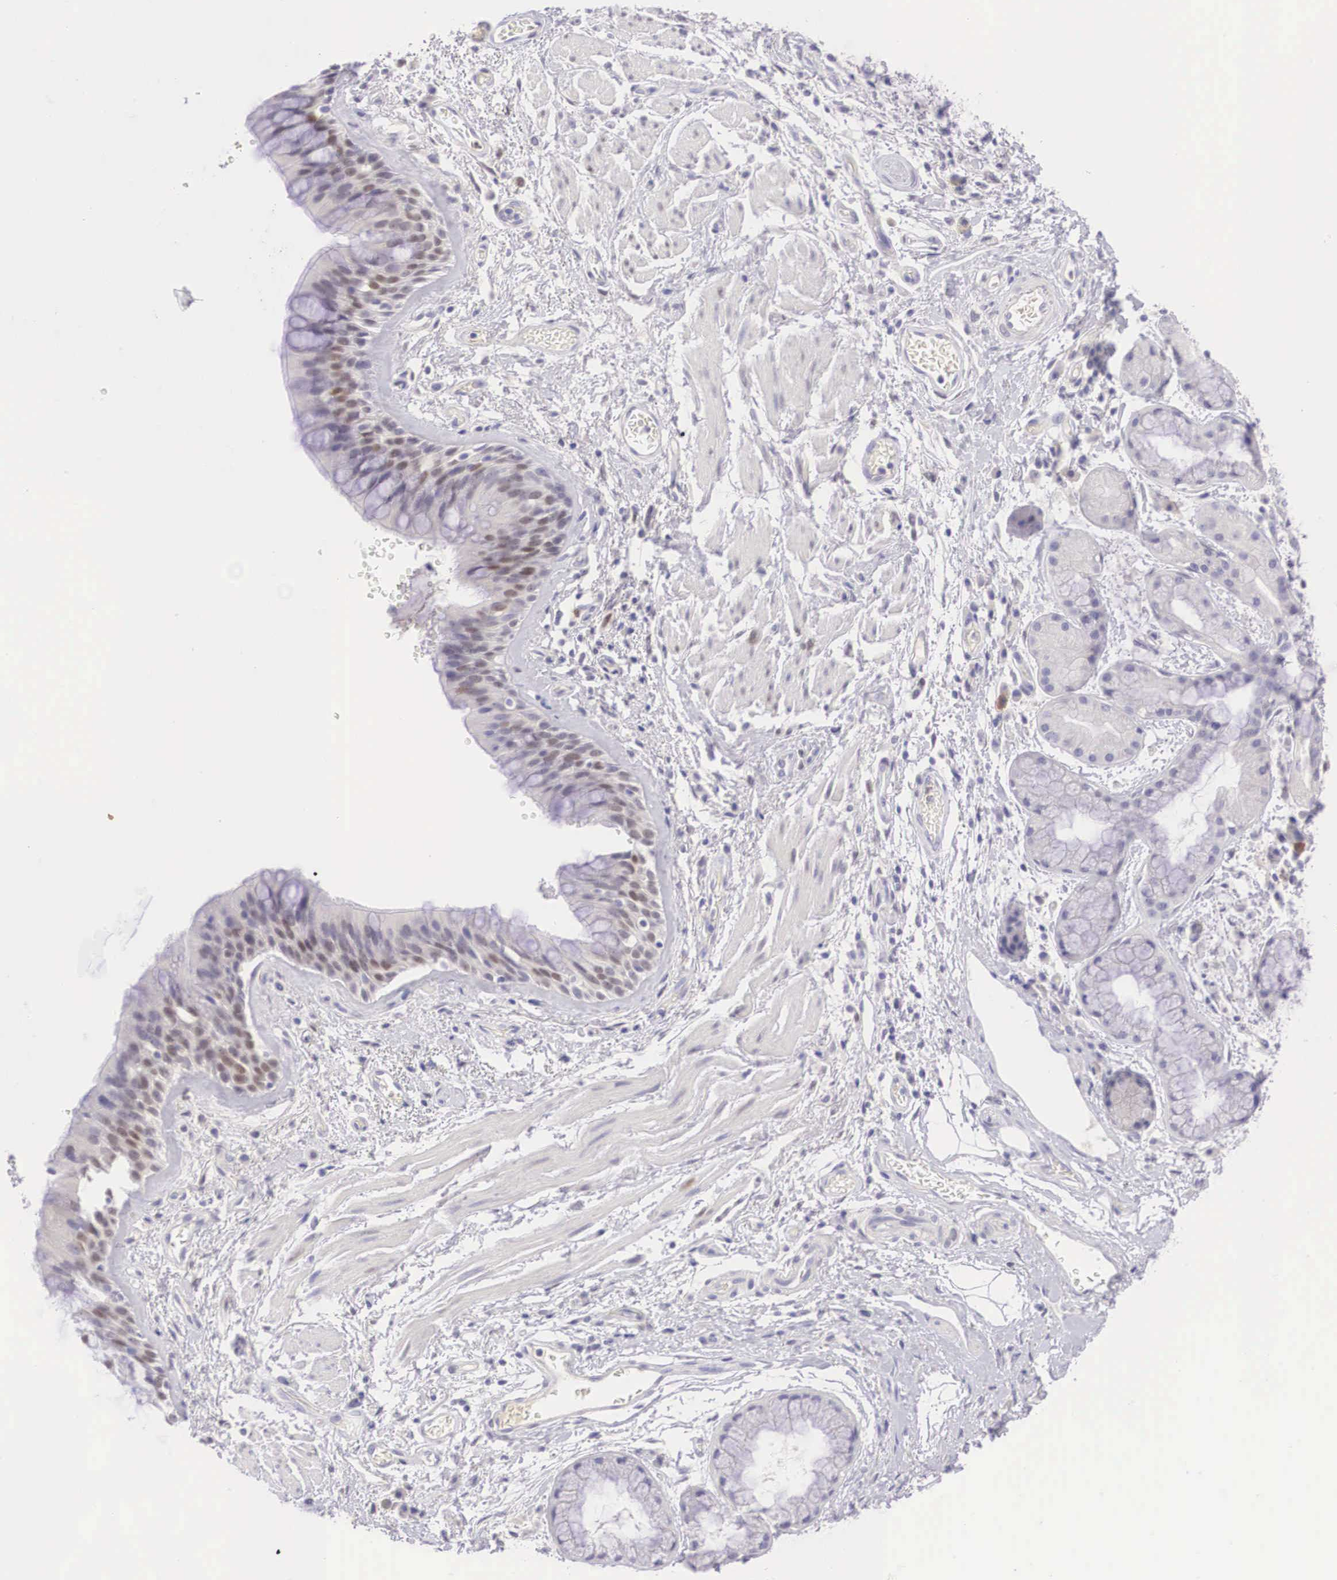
{"staining": {"intensity": "moderate", "quantity": "<25%", "location": "nuclear"}, "tissue": "bronchus", "cell_type": "Respiratory epithelial cells", "image_type": "normal", "snomed": [{"axis": "morphology", "description": "Normal tissue, NOS"}, {"axis": "topography", "description": "Bronchus"}, {"axis": "topography", "description": "Lung"}], "caption": "The image shows a brown stain indicating the presence of a protein in the nuclear of respiratory epithelial cells in bronchus. The staining was performed using DAB, with brown indicating positive protein expression. Nuclei are stained blue with hematoxylin.", "gene": "BCL6", "patient": {"sex": "female", "age": 57}}